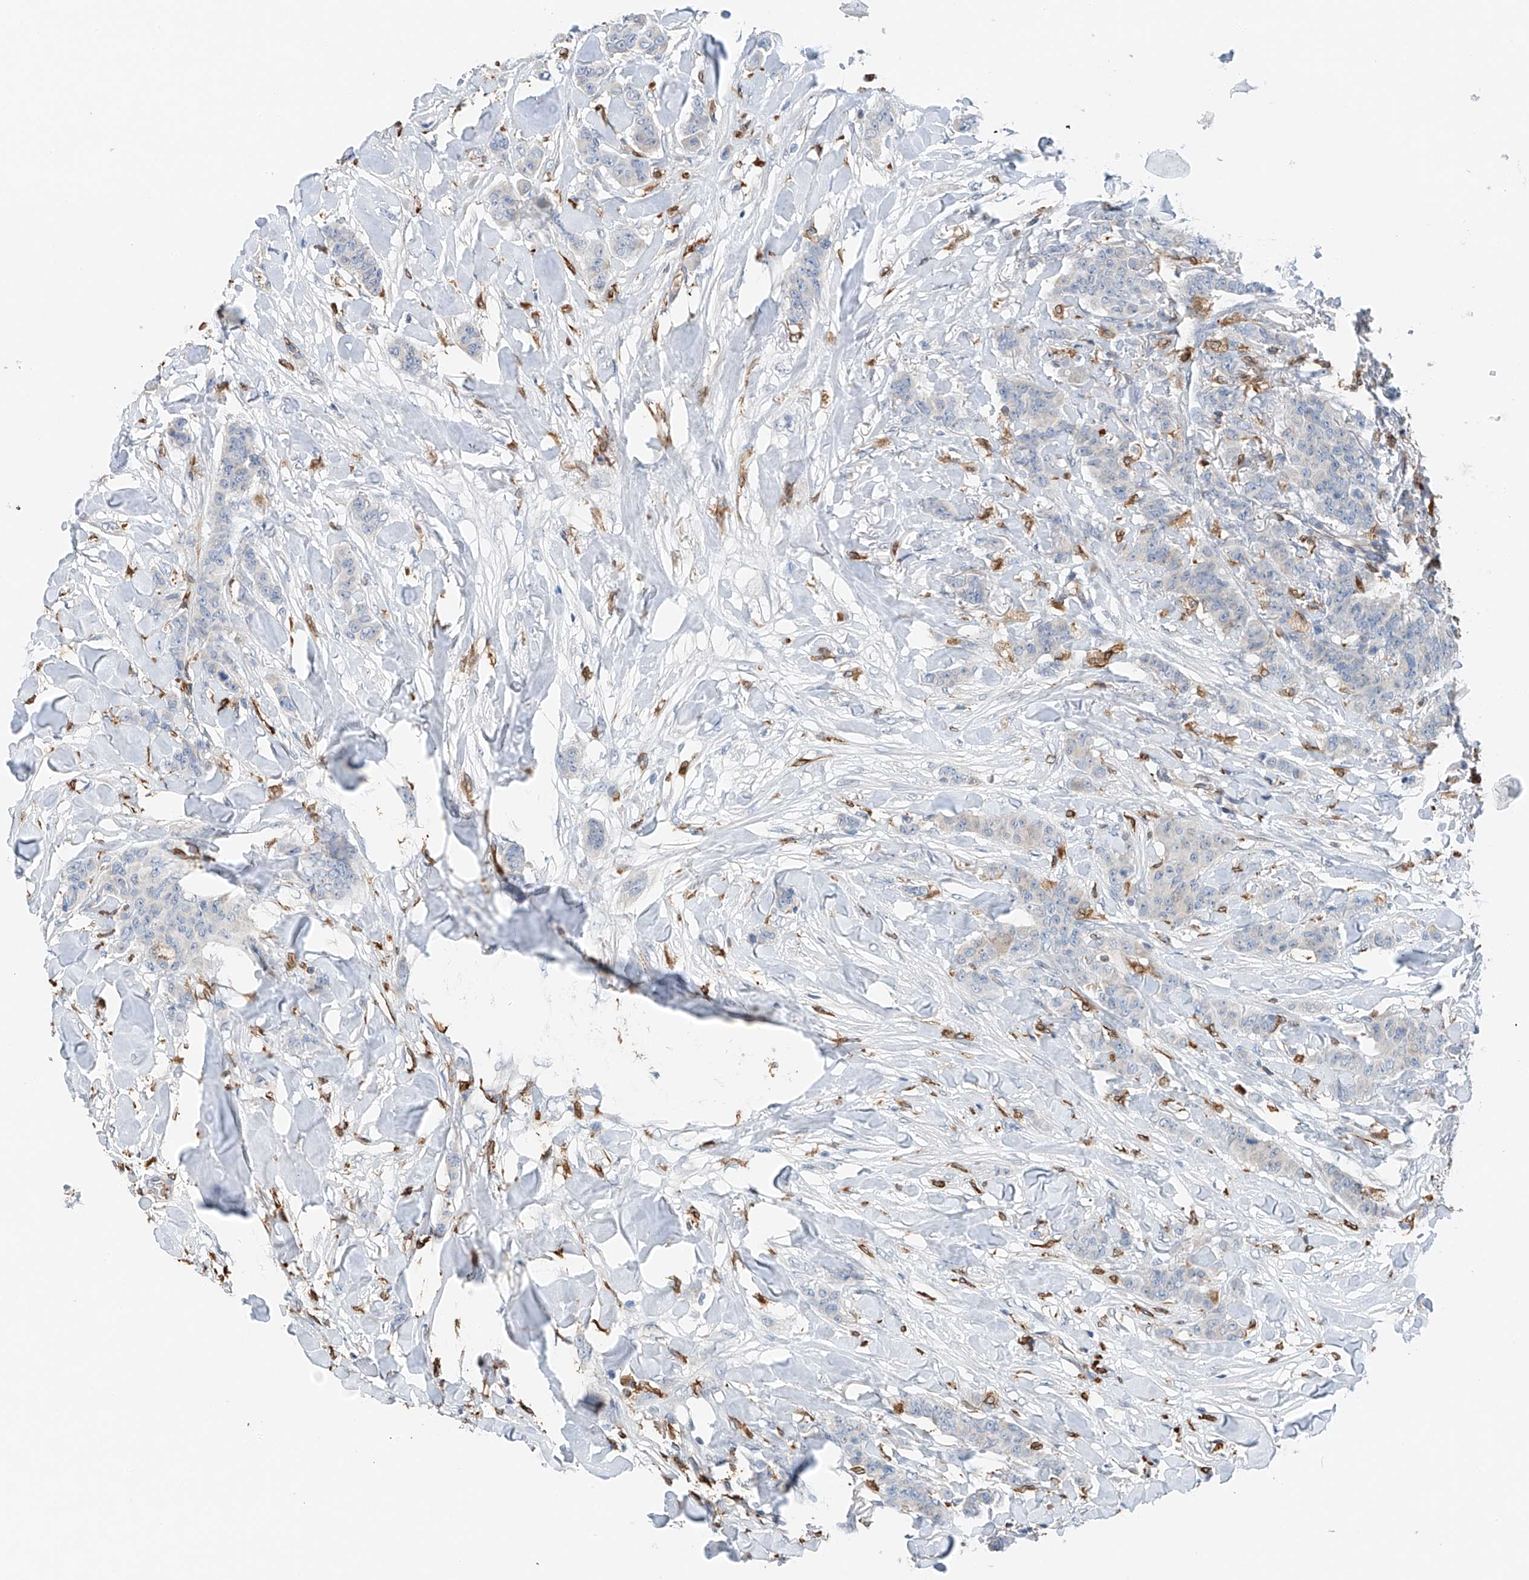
{"staining": {"intensity": "negative", "quantity": "none", "location": "none"}, "tissue": "breast cancer", "cell_type": "Tumor cells", "image_type": "cancer", "snomed": [{"axis": "morphology", "description": "Duct carcinoma"}, {"axis": "topography", "description": "Breast"}], "caption": "Invasive ductal carcinoma (breast) was stained to show a protein in brown. There is no significant positivity in tumor cells.", "gene": "TBXAS1", "patient": {"sex": "female", "age": 40}}